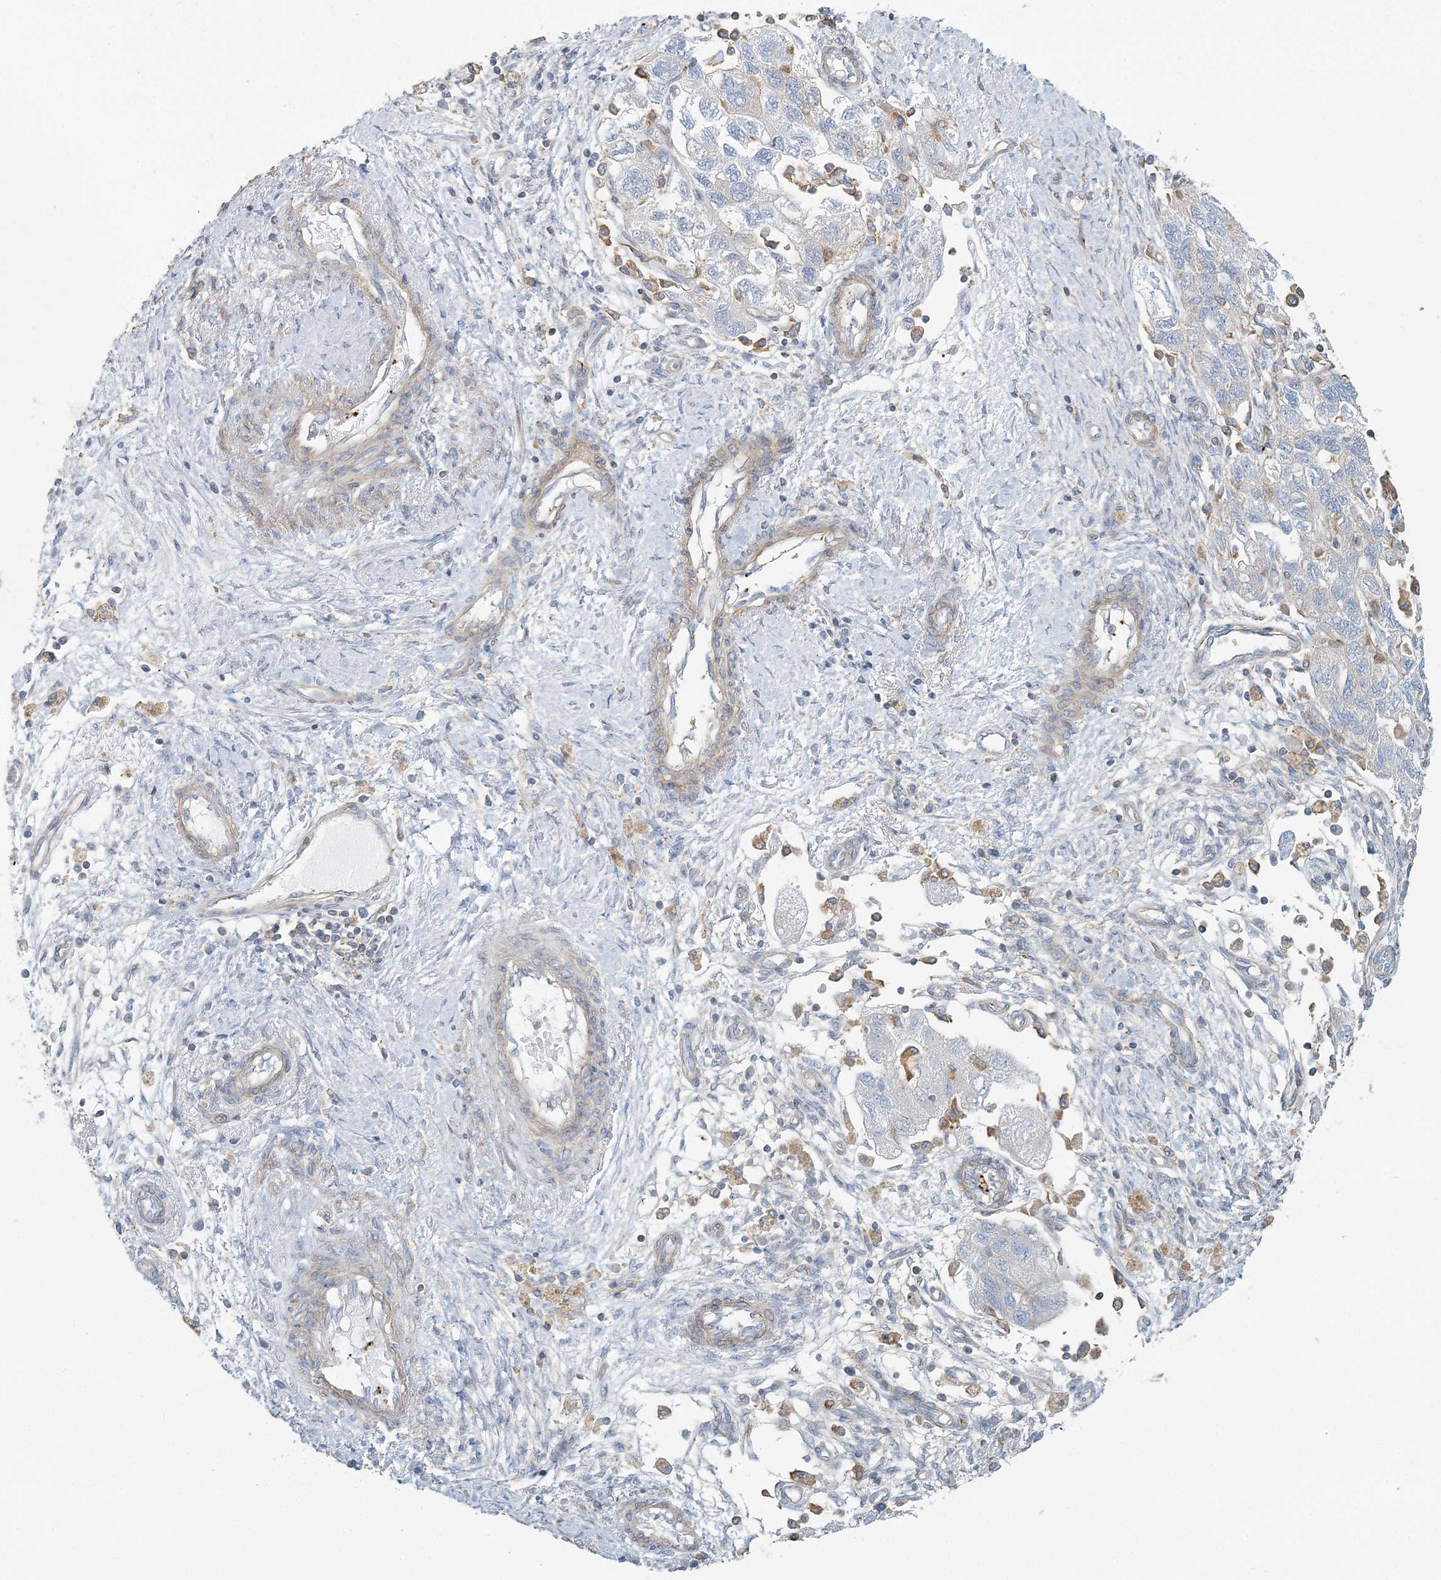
{"staining": {"intensity": "negative", "quantity": "none", "location": "none"}, "tissue": "ovarian cancer", "cell_type": "Tumor cells", "image_type": "cancer", "snomed": [{"axis": "morphology", "description": "Carcinoma, NOS"}, {"axis": "morphology", "description": "Cystadenocarcinoma, serous, NOS"}, {"axis": "topography", "description": "Ovary"}], "caption": "The image demonstrates no staining of tumor cells in ovarian cancer (carcinoma).", "gene": "CUEDC2", "patient": {"sex": "female", "age": 69}}